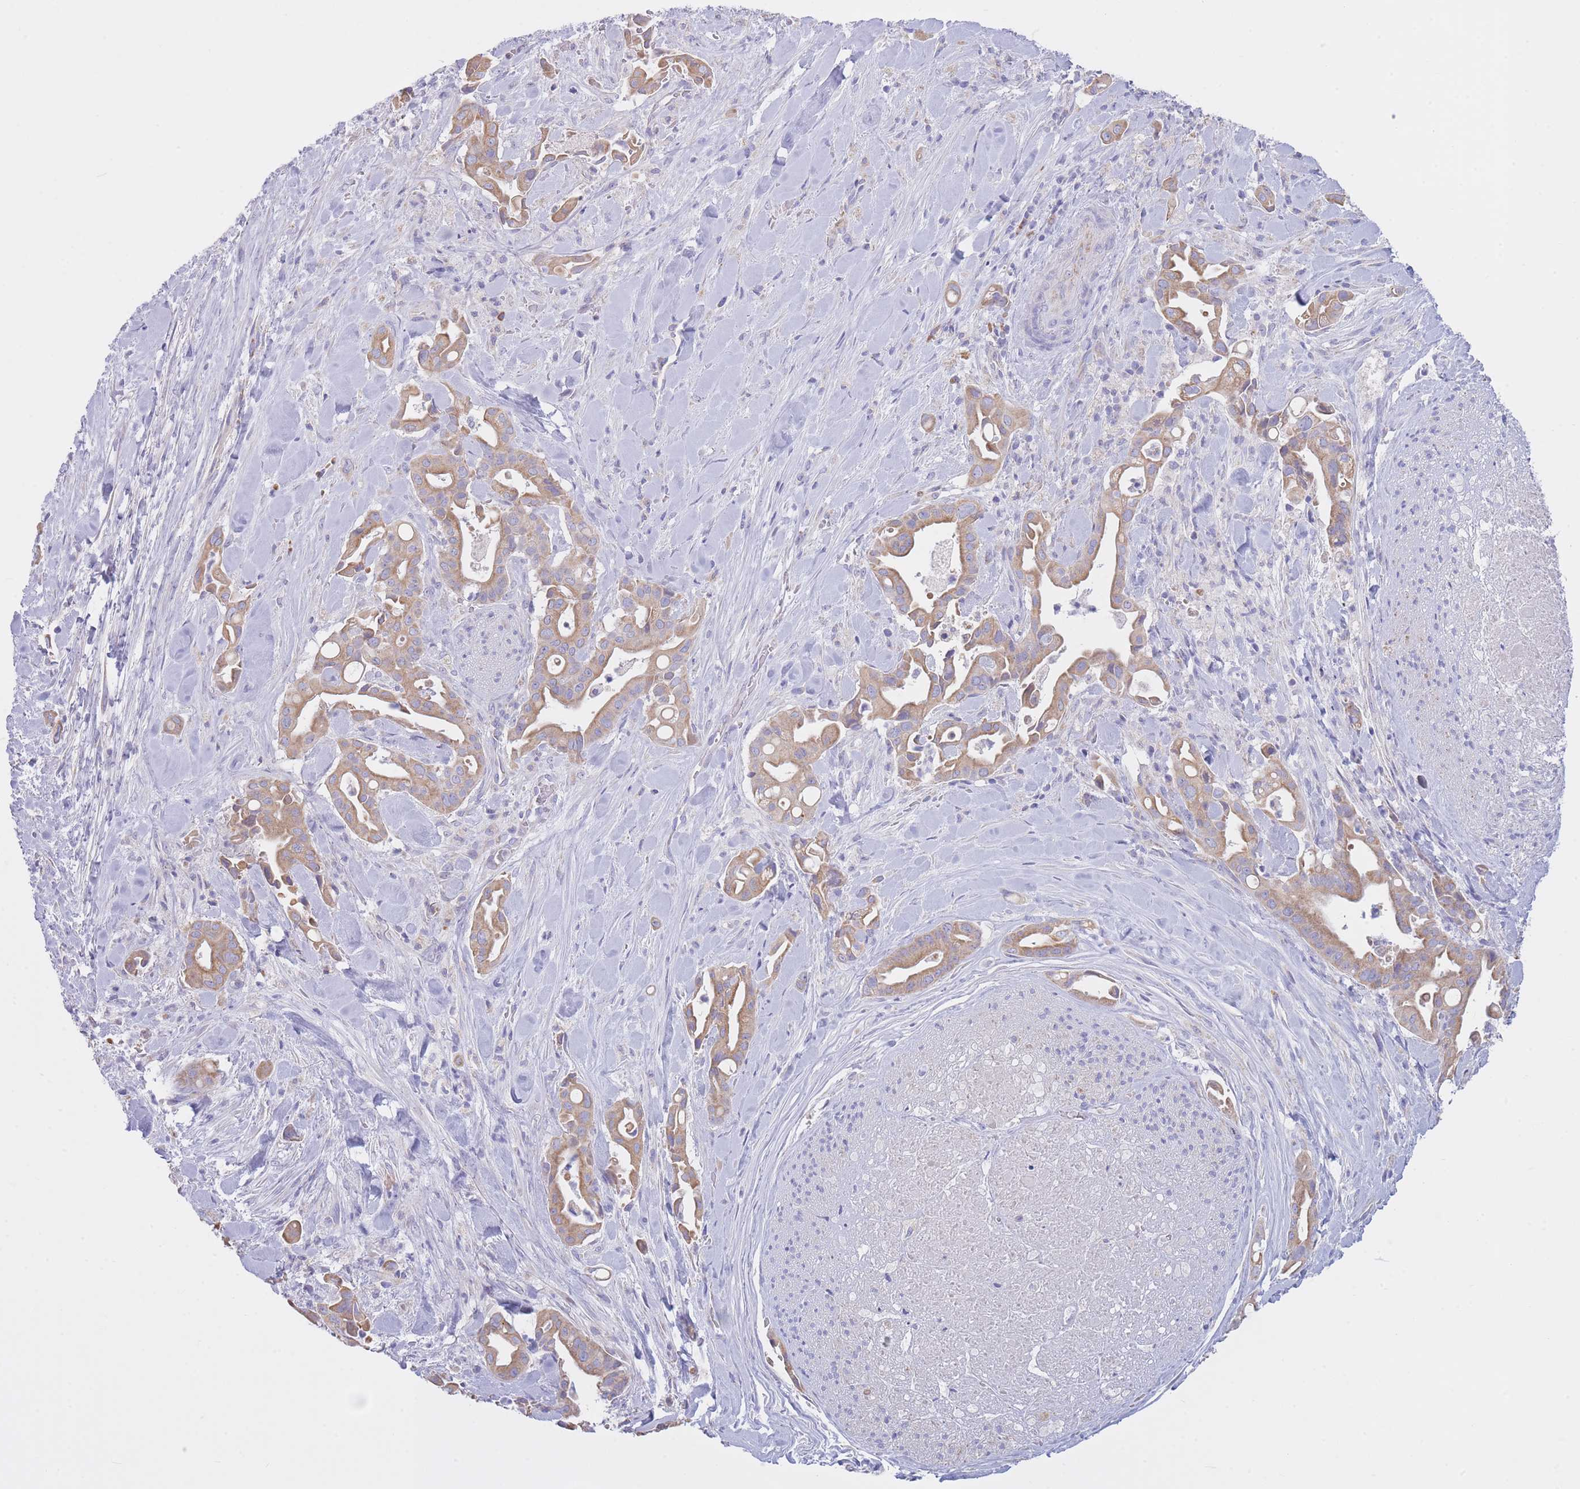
{"staining": {"intensity": "moderate", "quantity": ">75%", "location": "cytoplasmic/membranous"}, "tissue": "liver cancer", "cell_type": "Tumor cells", "image_type": "cancer", "snomed": [{"axis": "morphology", "description": "Cholangiocarcinoma"}, {"axis": "topography", "description": "Liver"}], "caption": "Liver cholangiocarcinoma stained for a protein (brown) reveals moderate cytoplasmic/membranous positive positivity in about >75% of tumor cells.", "gene": "NANP", "patient": {"sex": "female", "age": 68}}